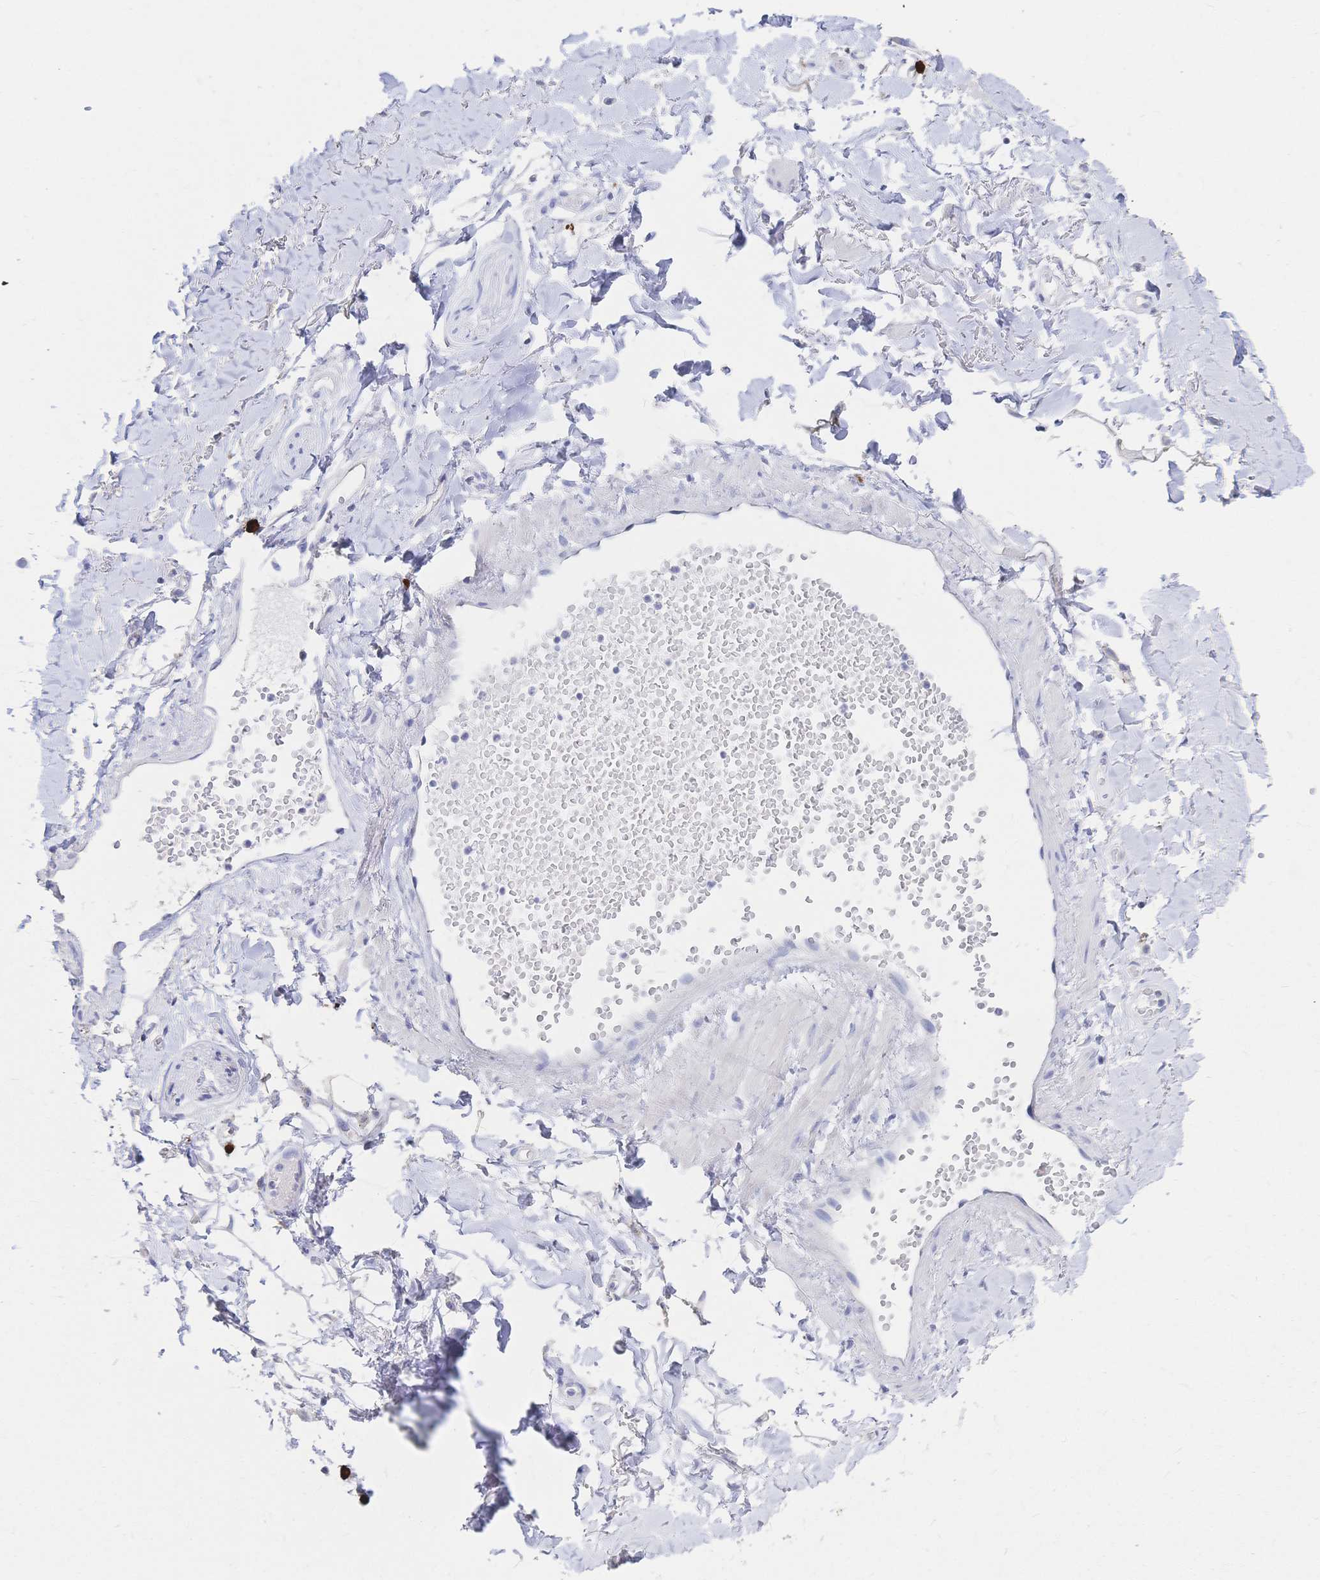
{"staining": {"intensity": "negative", "quantity": "none", "location": "none"}, "tissue": "adipose tissue", "cell_type": "Adipocytes", "image_type": "normal", "snomed": [{"axis": "morphology", "description": "Normal tissue, NOS"}, {"axis": "topography", "description": "Anal"}, {"axis": "topography", "description": "Peripheral nerve tissue"}], "caption": "DAB immunohistochemical staining of normal human adipose tissue reveals no significant staining in adipocytes. (Stains: DAB (3,3'-diaminobenzidine) immunohistochemistry with hematoxylin counter stain, Microscopy: brightfield microscopy at high magnification).", "gene": "IL2RB", "patient": {"sex": "male", "age": 78}}